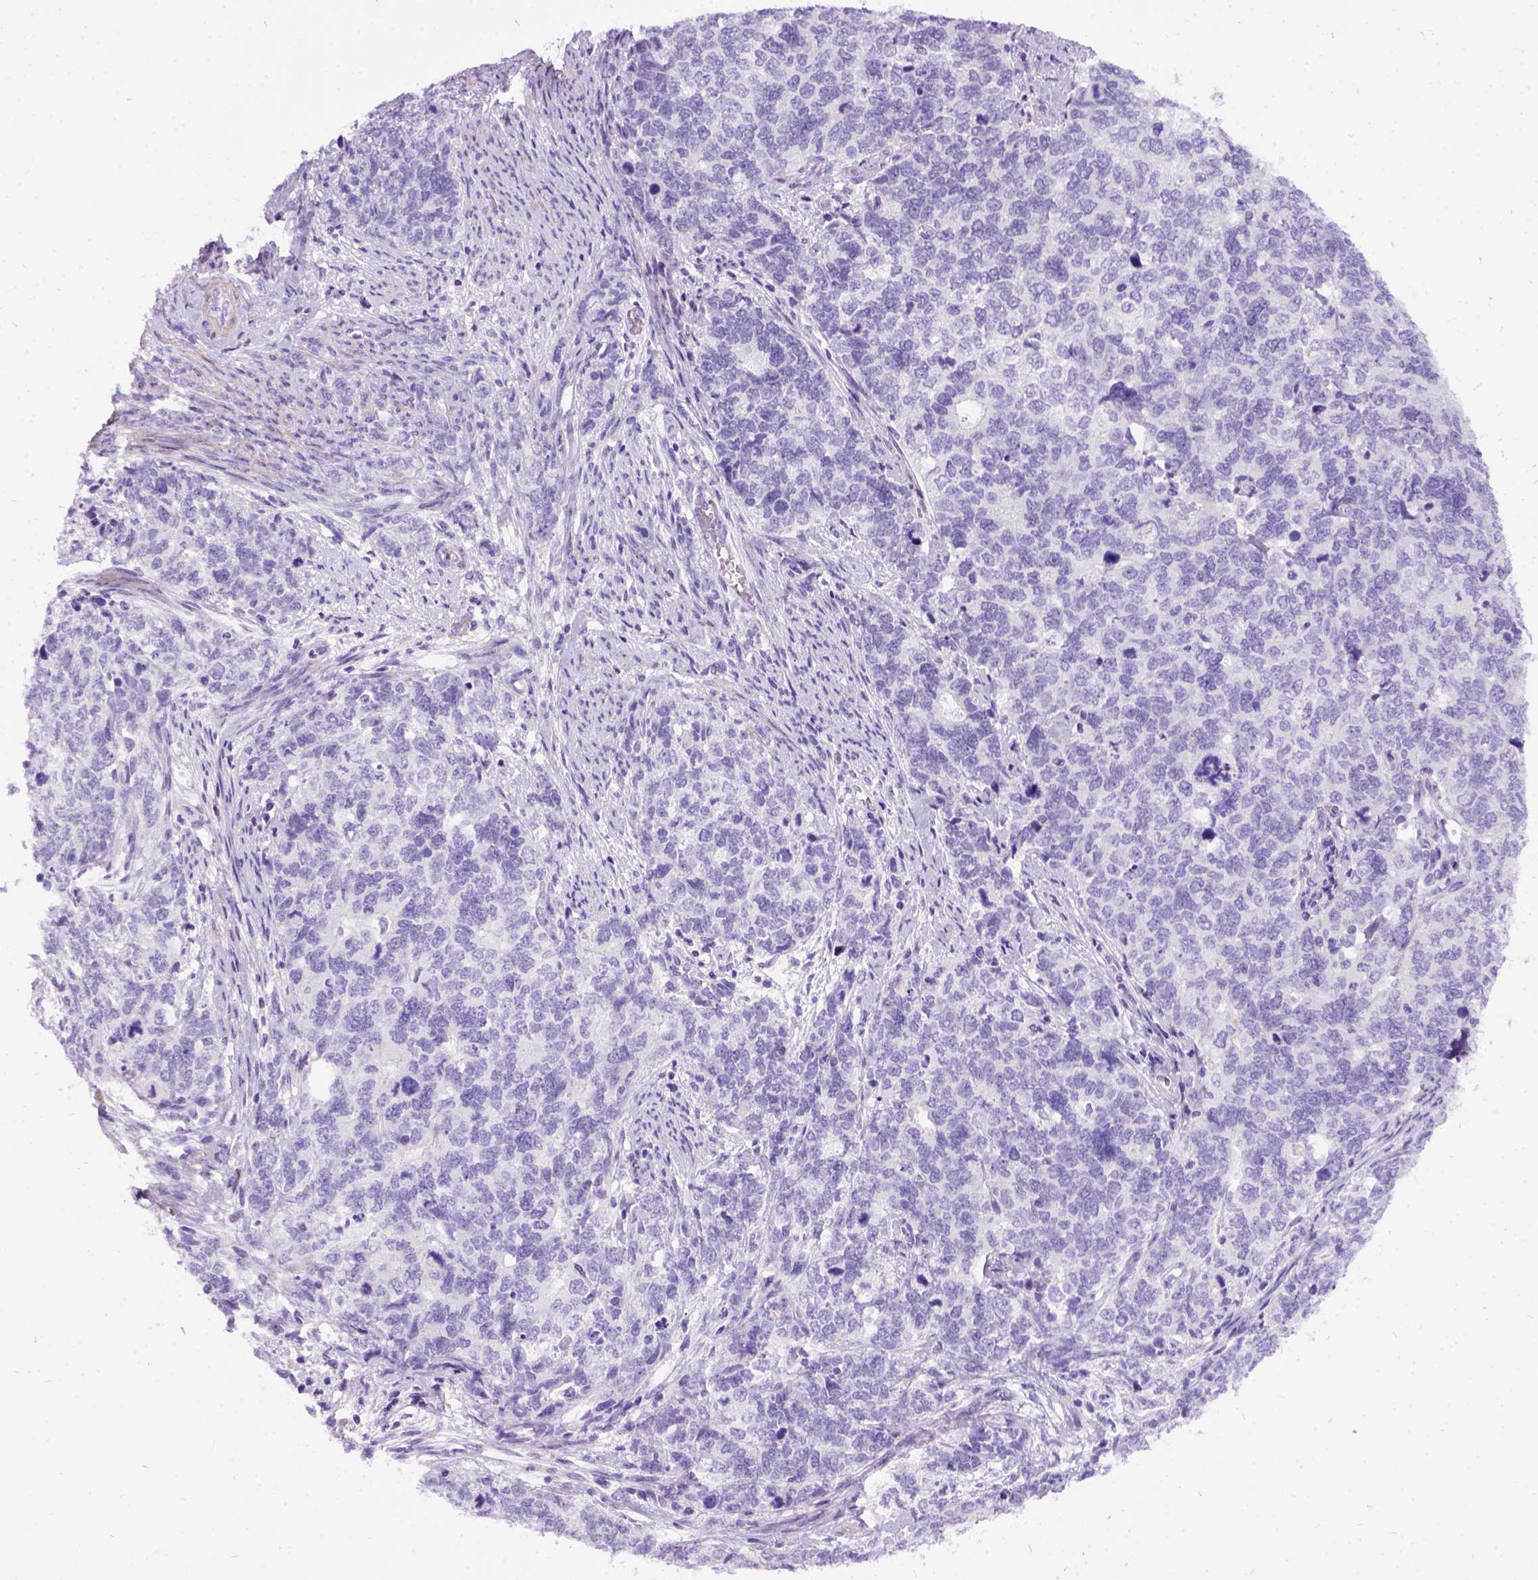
{"staining": {"intensity": "negative", "quantity": "none", "location": "none"}, "tissue": "cervical cancer", "cell_type": "Tumor cells", "image_type": "cancer", "snomed": [{"axis": "morphology", "description": "Squamous cell carcinoma, NOS"}, {"axis": "topography", "description": "Cervix"}], "caption": "Cervical cancer (squamous cell carcinoma) stained for a protein using IHC exhibits no staining tumor cells.", "gene": "PRG2", "patient": {"sex": "female", "age": 63}}